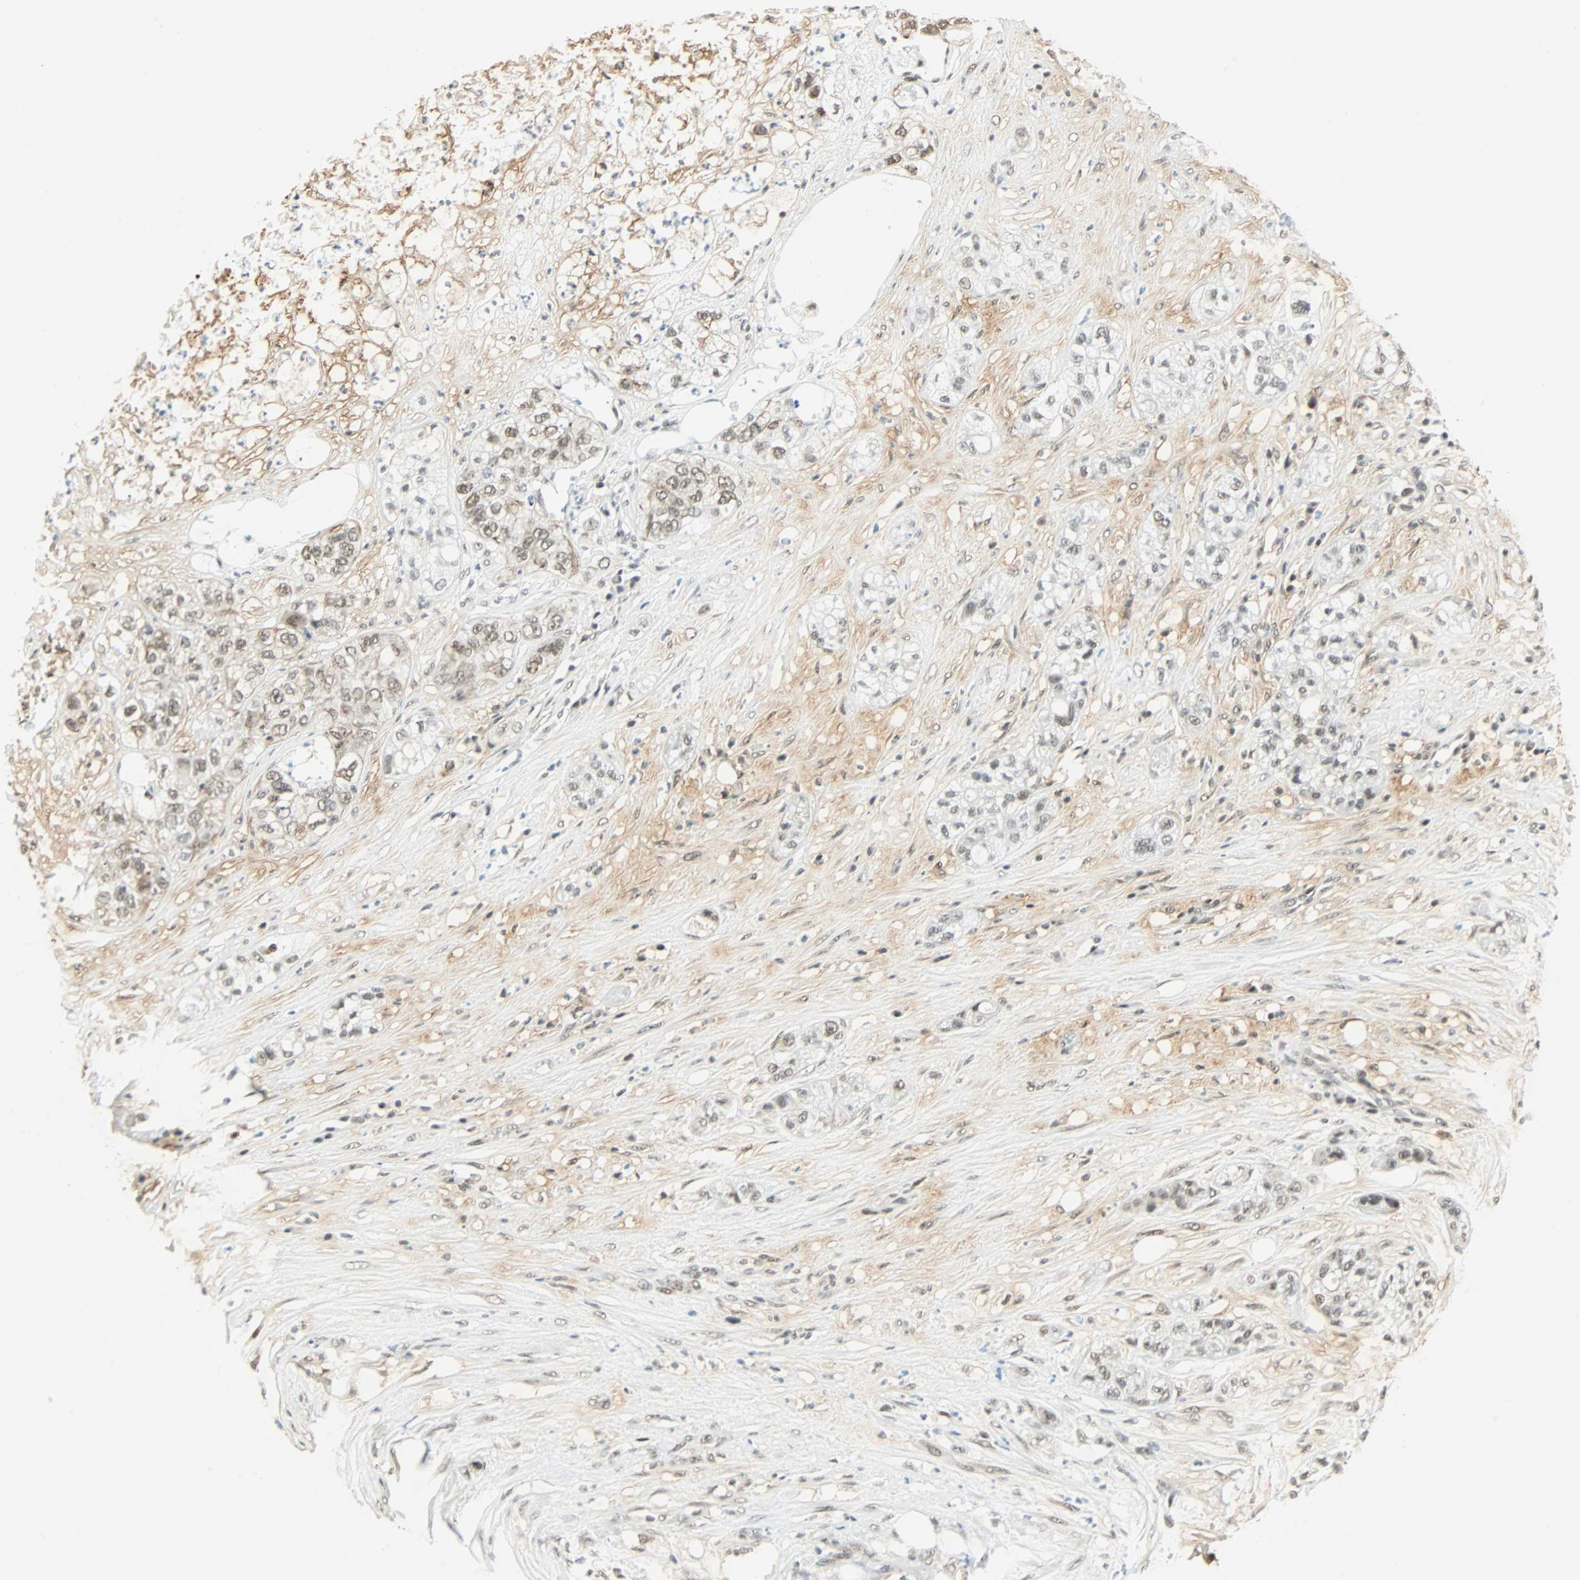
{"staining": {"intensity": "moderate", "quantity": "25%-75%", "location": "nuclear"}, "tissue": "pancreatic cancer", "cell_type": "Tumor cells", "image_type": "cancer", "snomed": [{"axis": "morphology", "description": "Adenocarcinoma, NOS"}, {"axis": "topography", "description": "Pancreas"}], "caption": "Pancreatic cancer stained for a protein demonstrates moderate nuclear positivity in tumor cells.", "gene": "NELFE", "patient": {"sex": "female", "age": 78}}